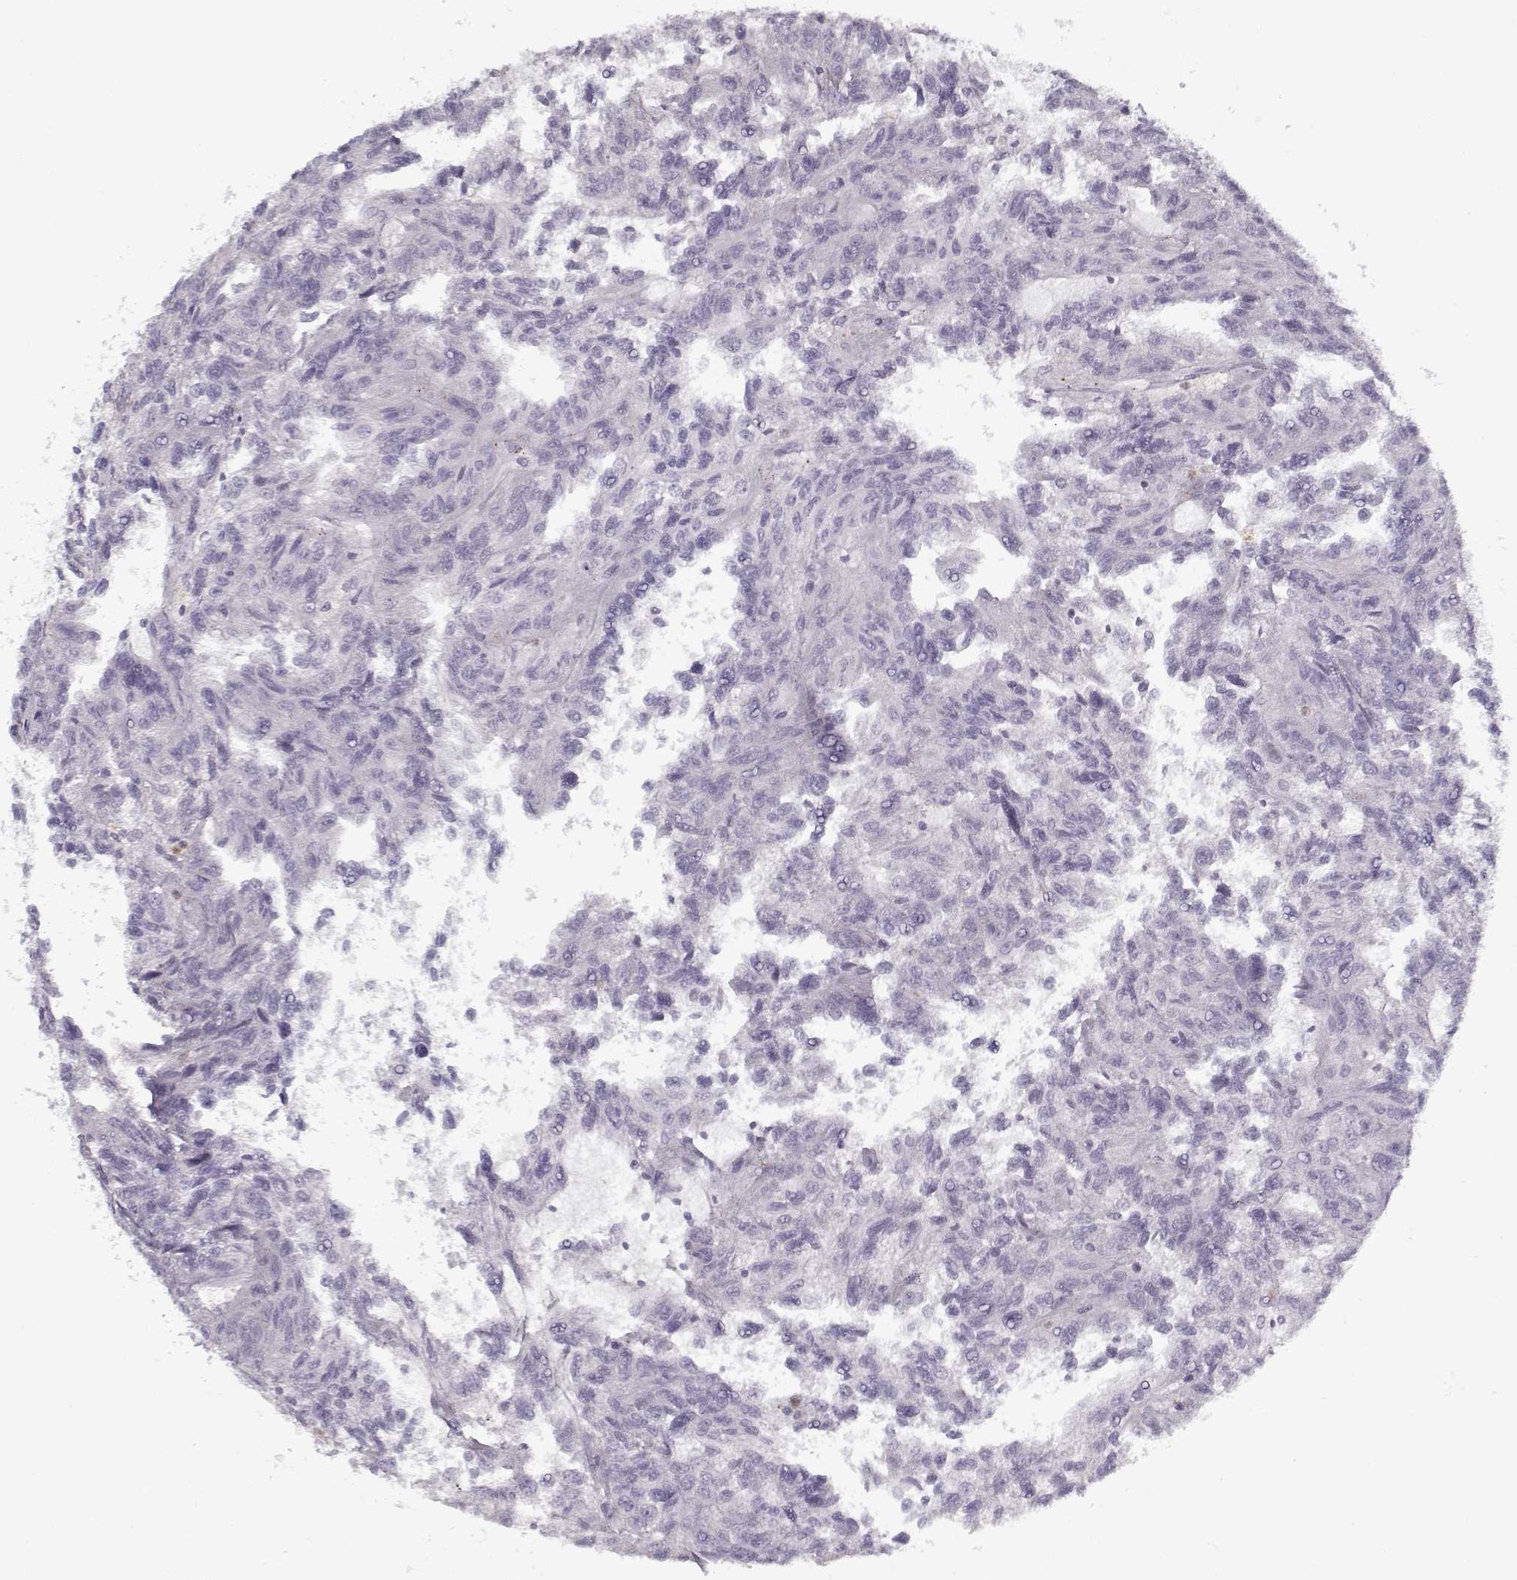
{"staining": {"intensity": "negative", "quantity": "none", "location": "none"}, "tissue": "renal cancer", "cell_type": "Tumor cells", "image_type": "cancer", "snomed": [{"axis": "morphology", "description": "Adenocarcinoma, NOS"}, {"axis": "topography", "description": "Kidney"}], "caption": "Immunohistochemistry of renal cancer demonstrates no expression in tumor cells. (DAB IHC with hematoxylin counter stain).", "gene": "UNC13D", "patient": {"sex": "male", "age": 79}}